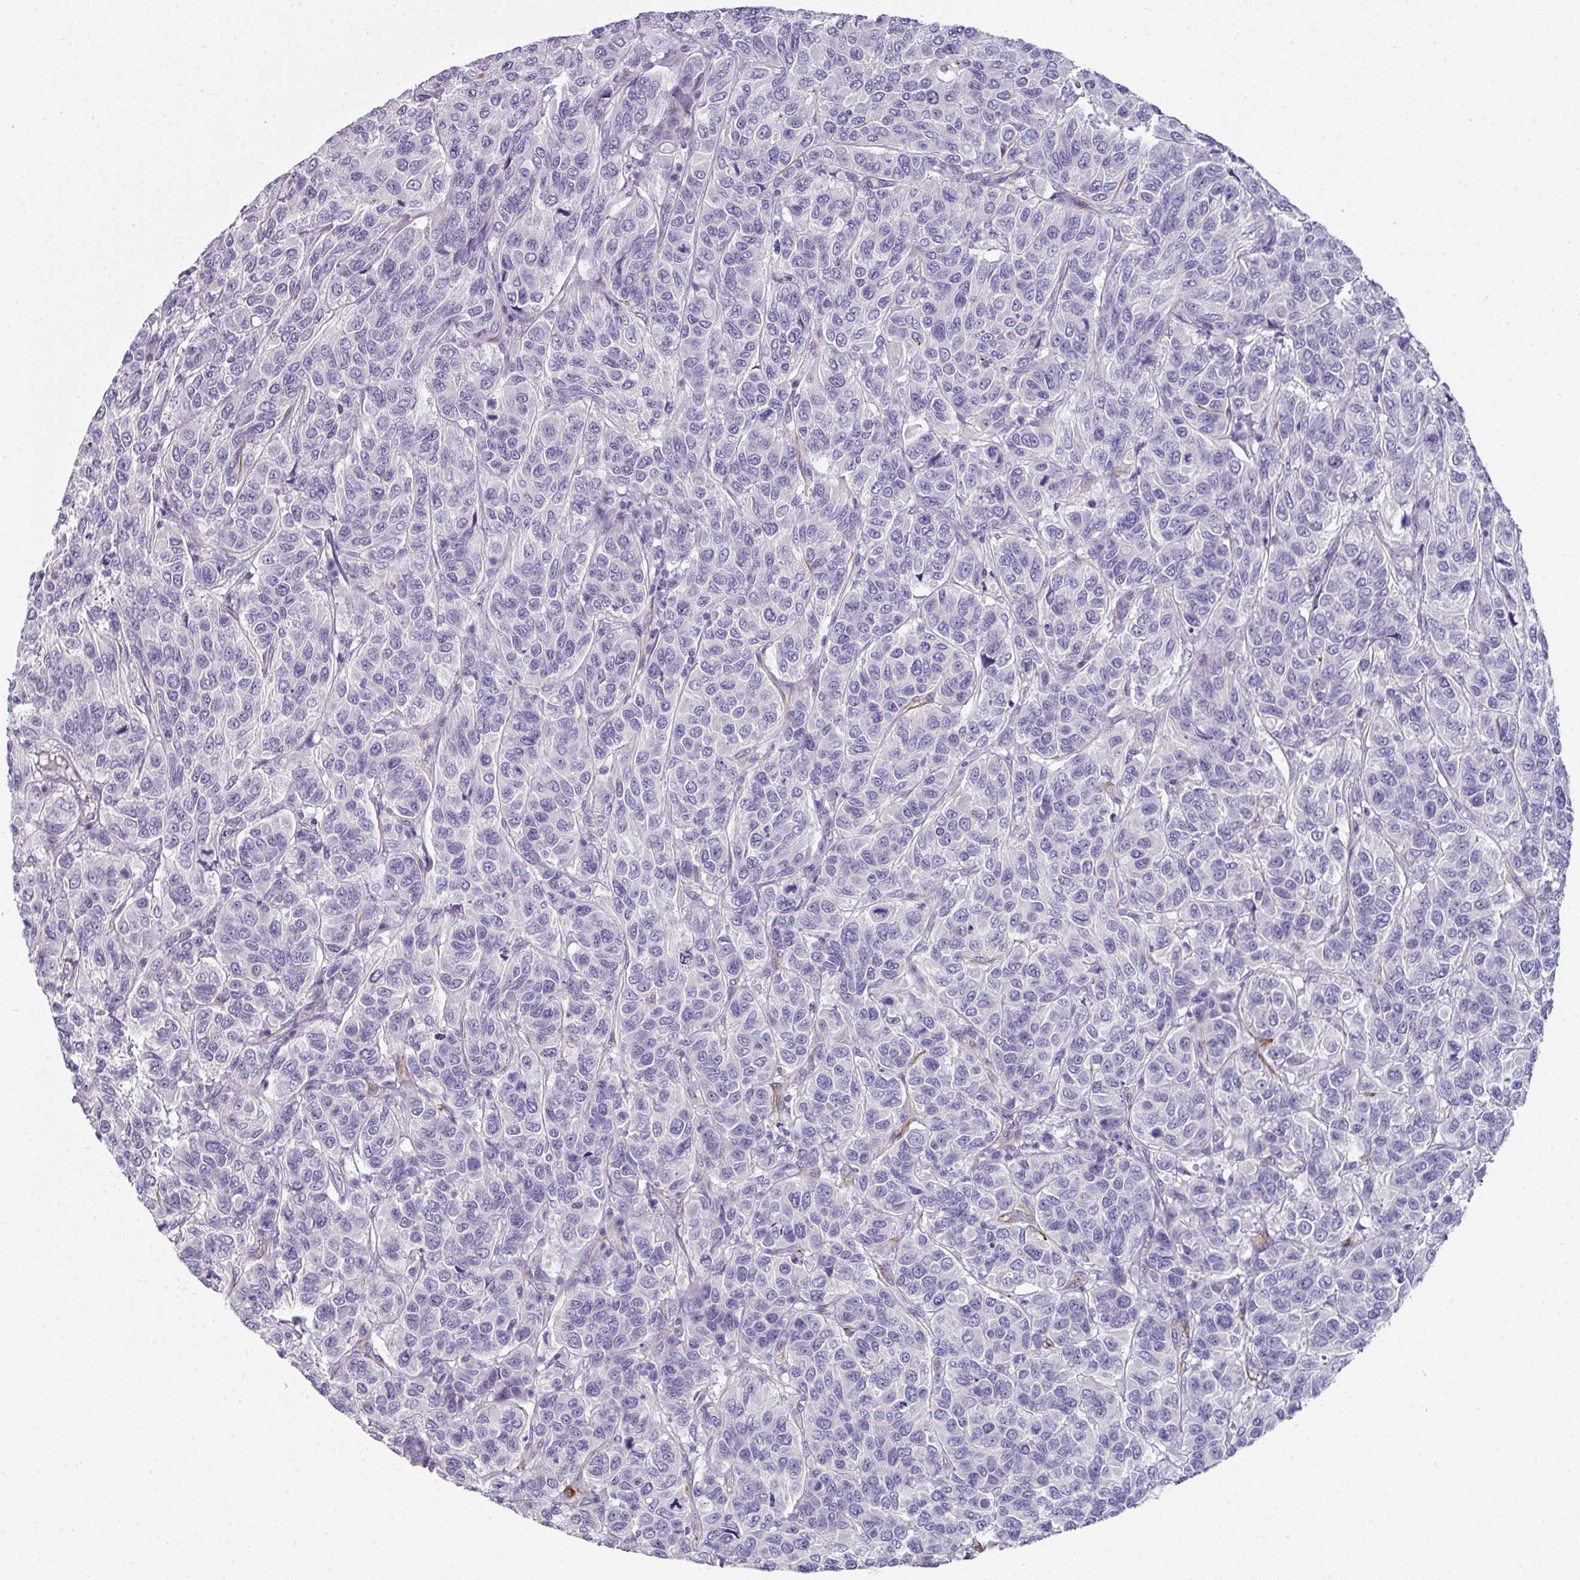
{"staining": {"intensity": "negative", "quantity": "none", "location": "none"}, "tissue": "breast cancer", "cell_type": "Tumor cells", "image_type": "cancer", "snomed": [{"axis": "morphology", "description": "Duct carcinoma"}, {"axis": "topography", "description": "Breast"}], "caption": "This is an IHC photomicrograph of human infiltrating ductal carcinoma (breast). There is no staining in tumor cells.", "gene": "SLC17A7", "patient": {"sex": "female", "age": 55}}